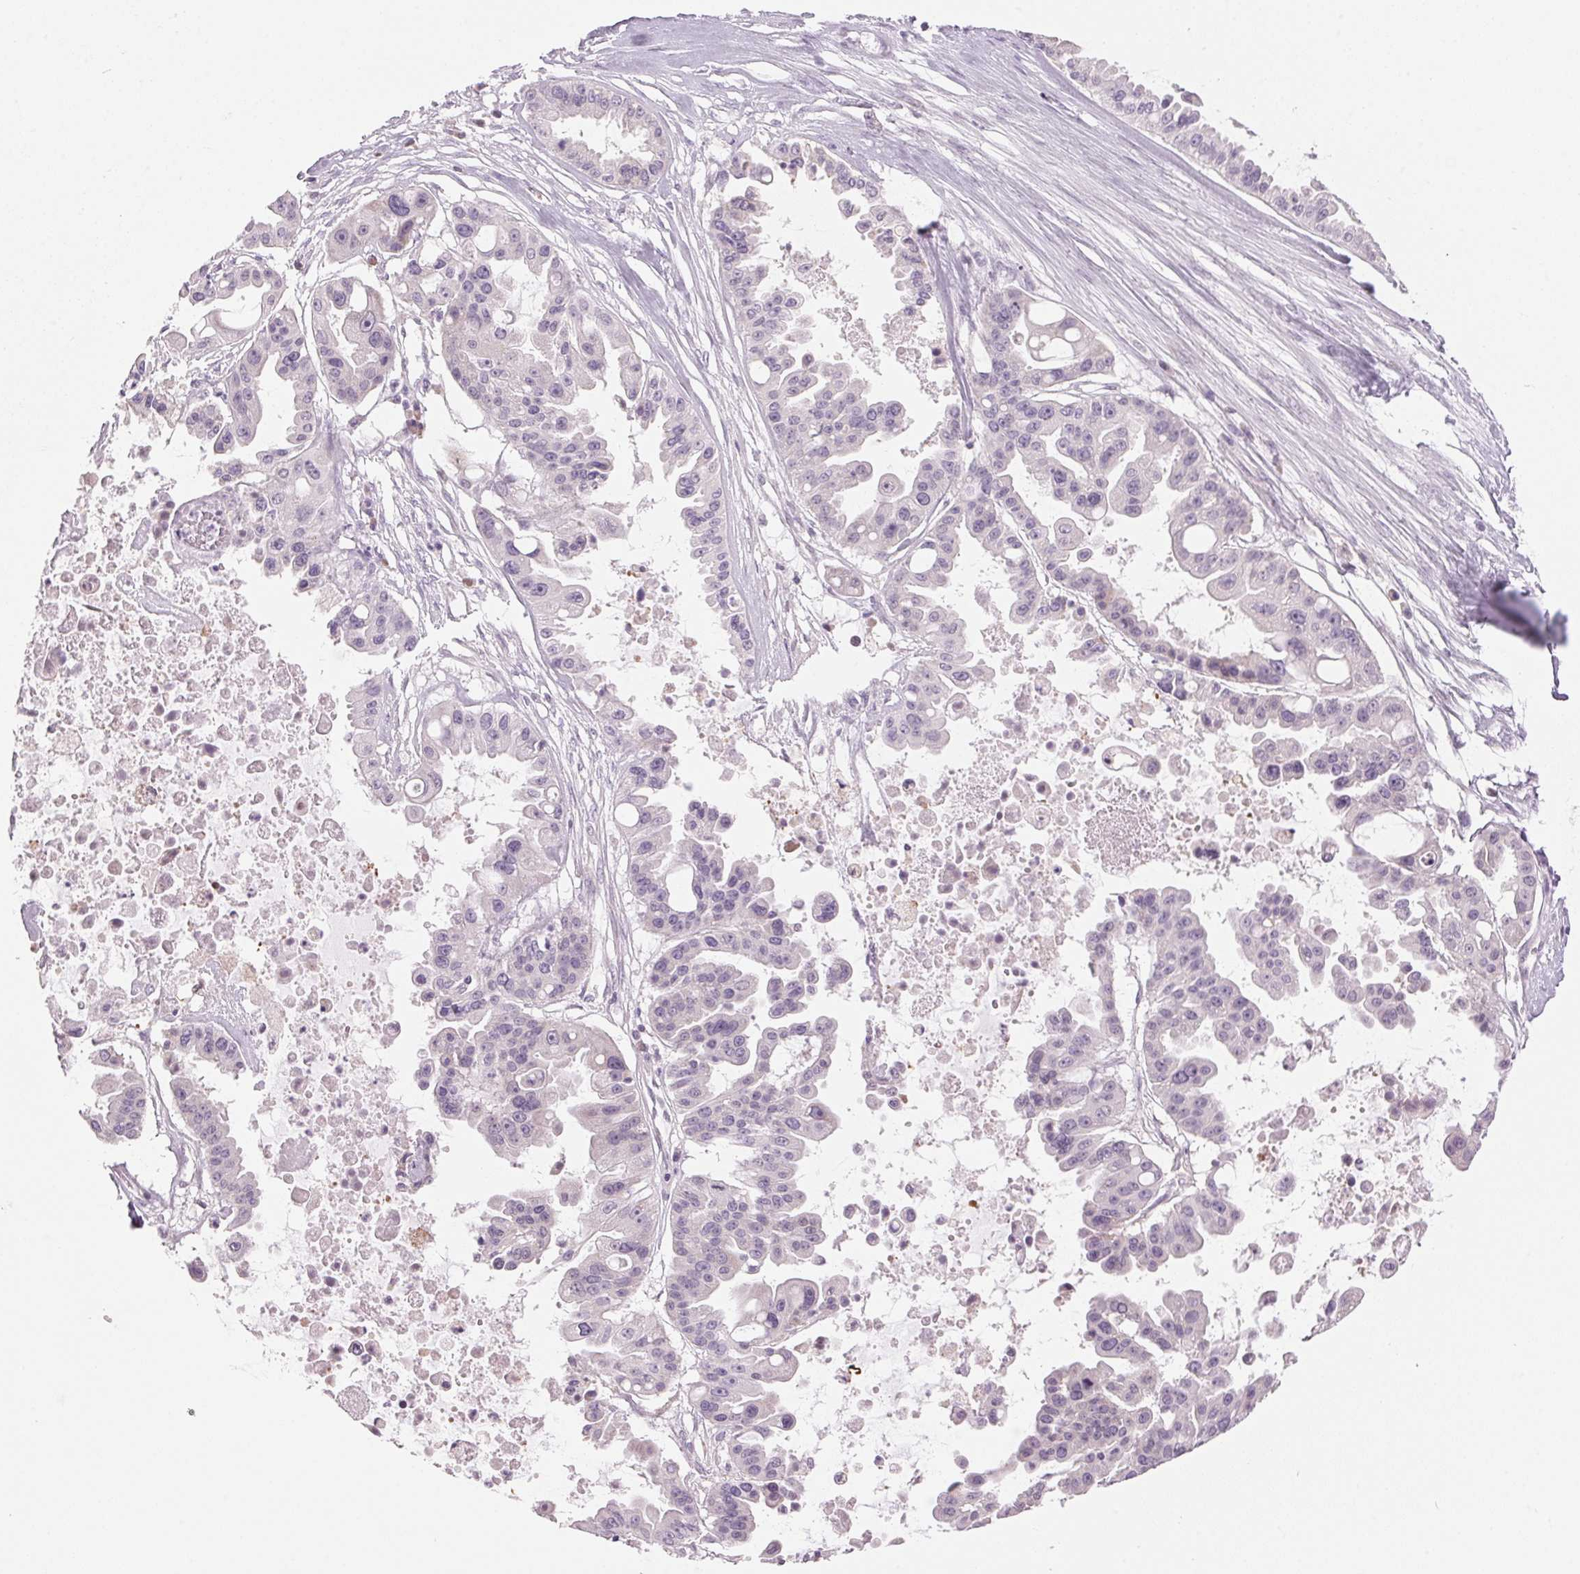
{"staining": {"intensity": "negative", "quantity": "none", "location": "none"}, "tissue": "ovarian cancer", "cell_type": "Tumor cells", "image_type": "cancer", "snomed": [{"axis": "morphology", "description": "Cystadenocarcinoma, serous, NOS"}, {"axis": "topography", "description": "Ovary"}], "caption": "Immunohistochemistry (IHC) of ovarian serous cystadenocarcinoma shows no expression in tumor cells.", "gene": "GNMT", "patient": {"sex": "female", "age": 56}}